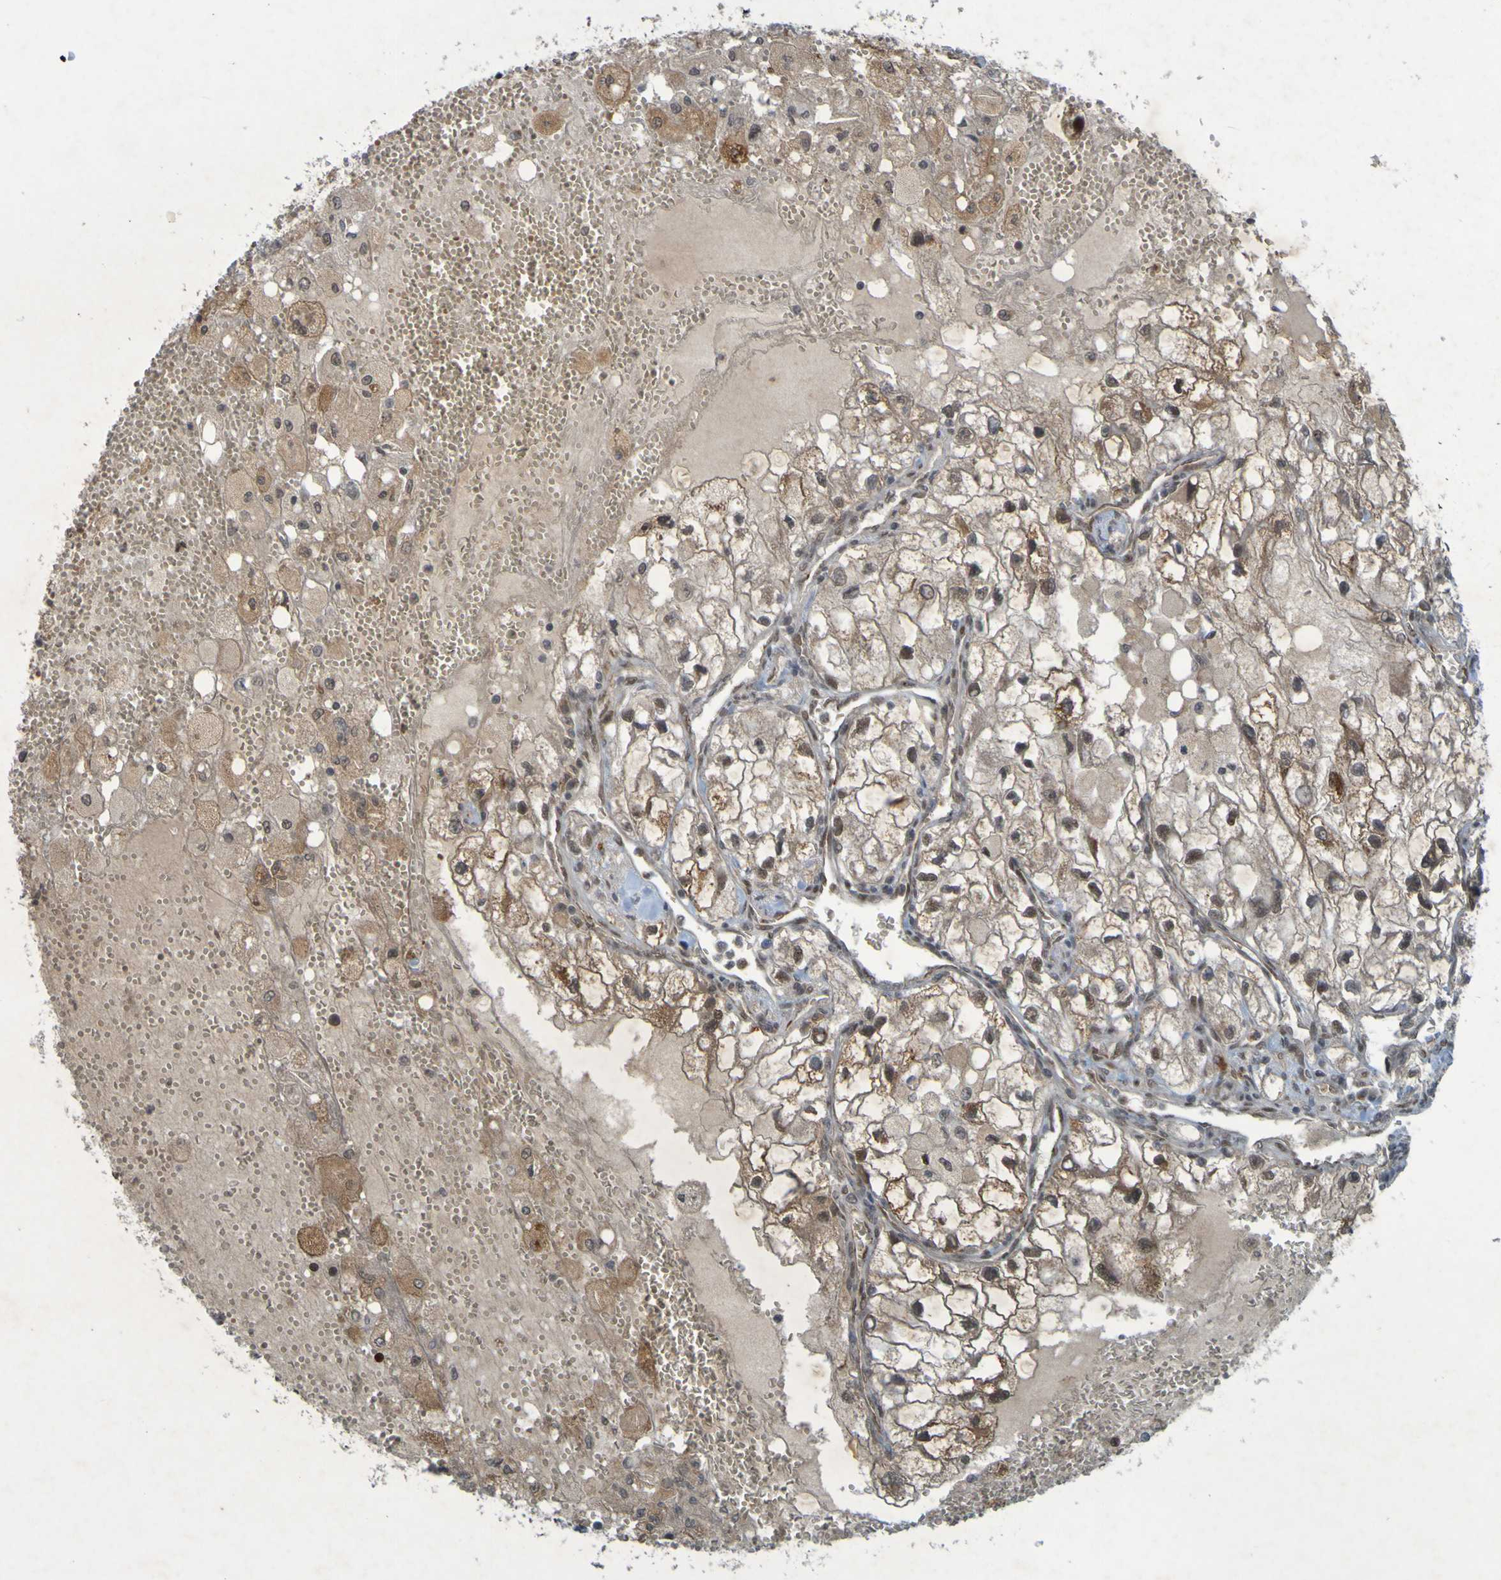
{"staining": {"intensity": "moderate", "quantity": ">75%", "location": "cytoplasmic/membranous,nuclear"}, "tissue": "renal cancer", "cell_type": "Tumor cells", "image_type": "cancer", "snomed": [{"axis": "morphology", "description": "Adenocarcinoma, NOS"}, {"axis": "topography", "description": "Kidney"}], "caption": "A histopathology image of human renal cancer stained for a protein demonstrates moderate cytoplasmic/membranous and nuclear brown staining in tumor cells.", "gene": "MCPH1", "patient": {"sex": "female", "age": 83}}